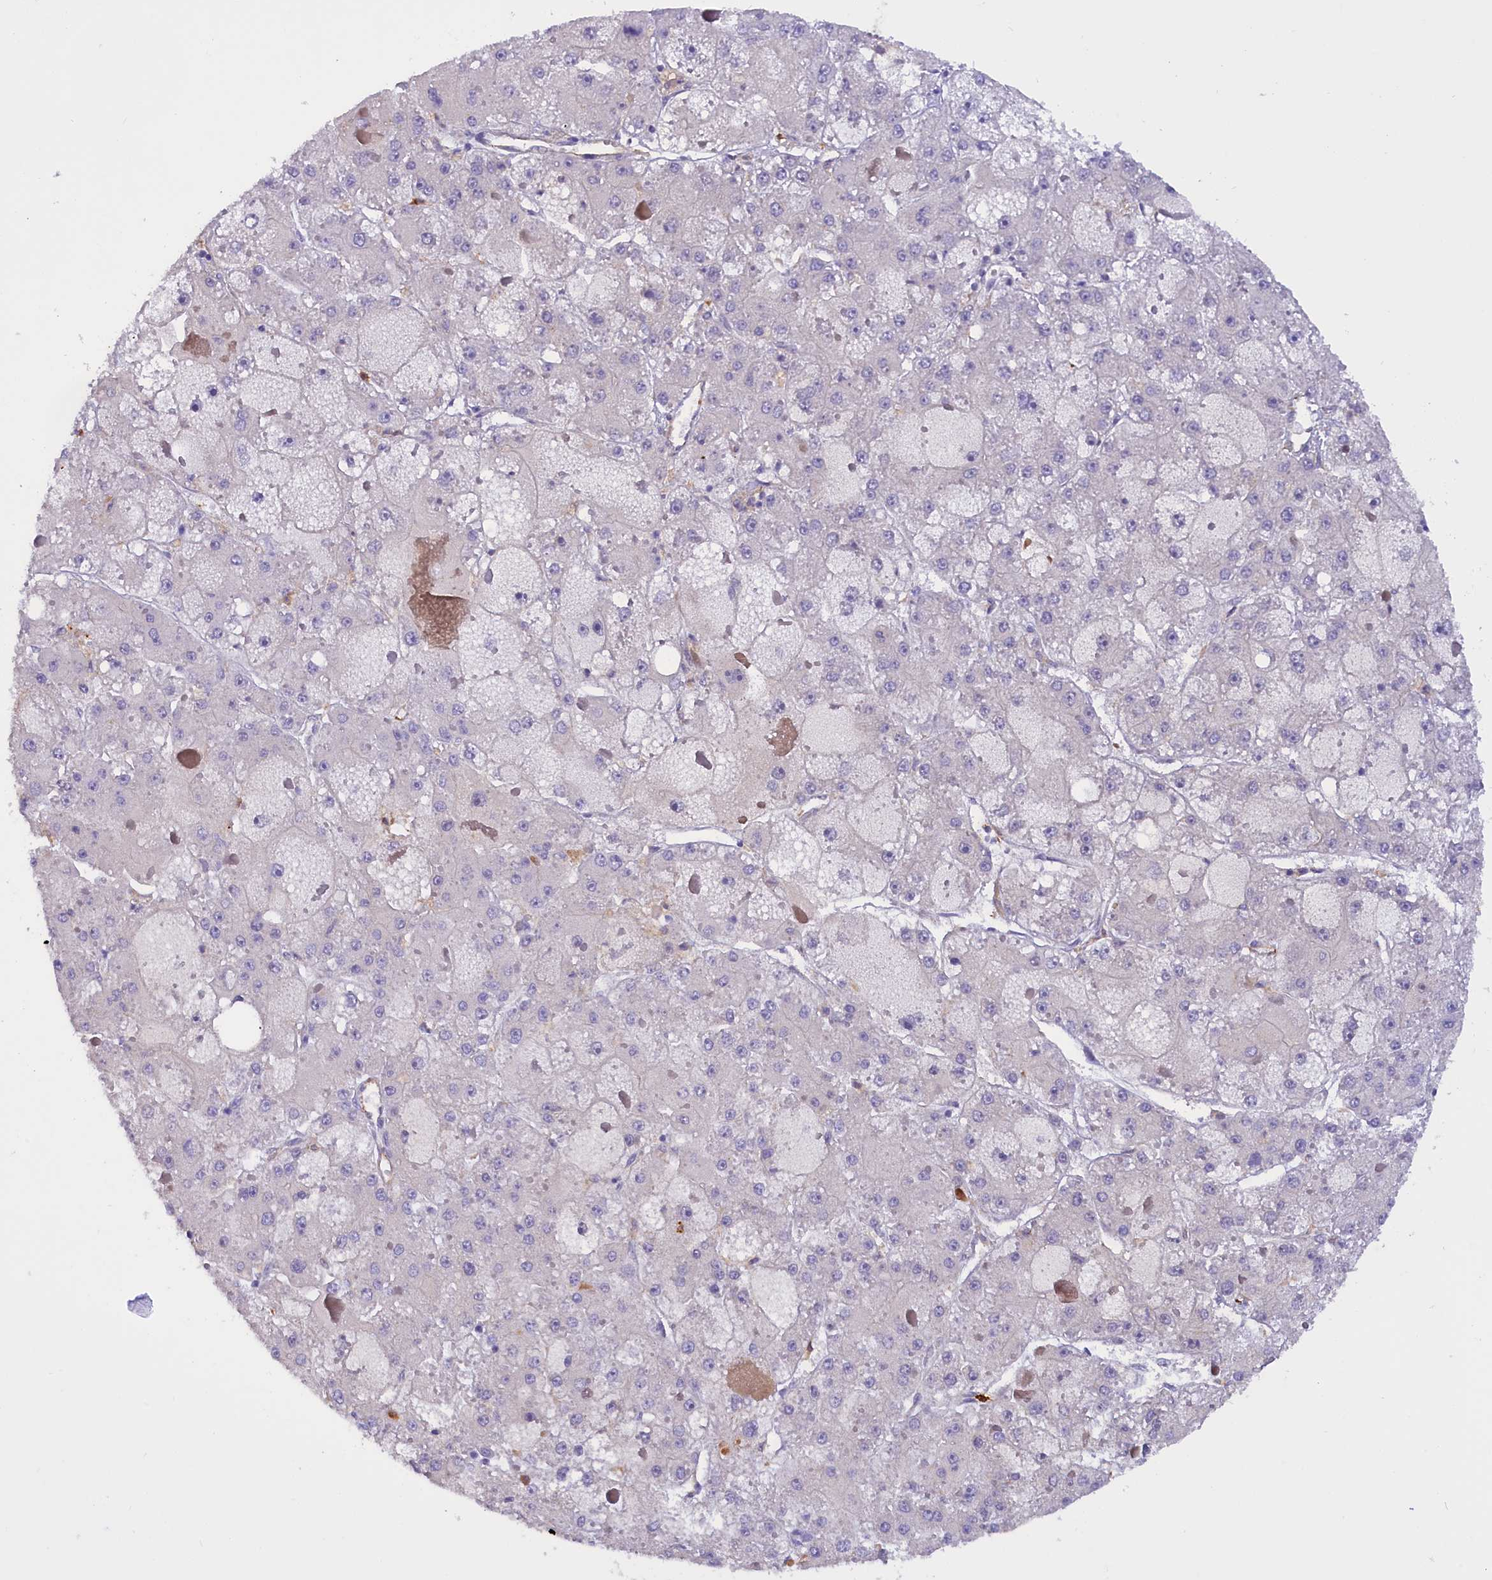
{"staining": {"intensity": "negative", "quantity": "none", "location": "none"}, "tissue": "liver cancer", "cell_type": "Tumor cells", "image_type": "cancer", "snomed": [{"axis": "morphology", "description": "Carcinoma, Hepatocellular, NOS"}, {"axis": "topography", "description": "Liver"}], "caption": "IHC of liver hepatocellular carcinoma shows no positivity in tumor cells.", "gene": "FAM149B1", "patient": {"sex": "female", "age": 73}}